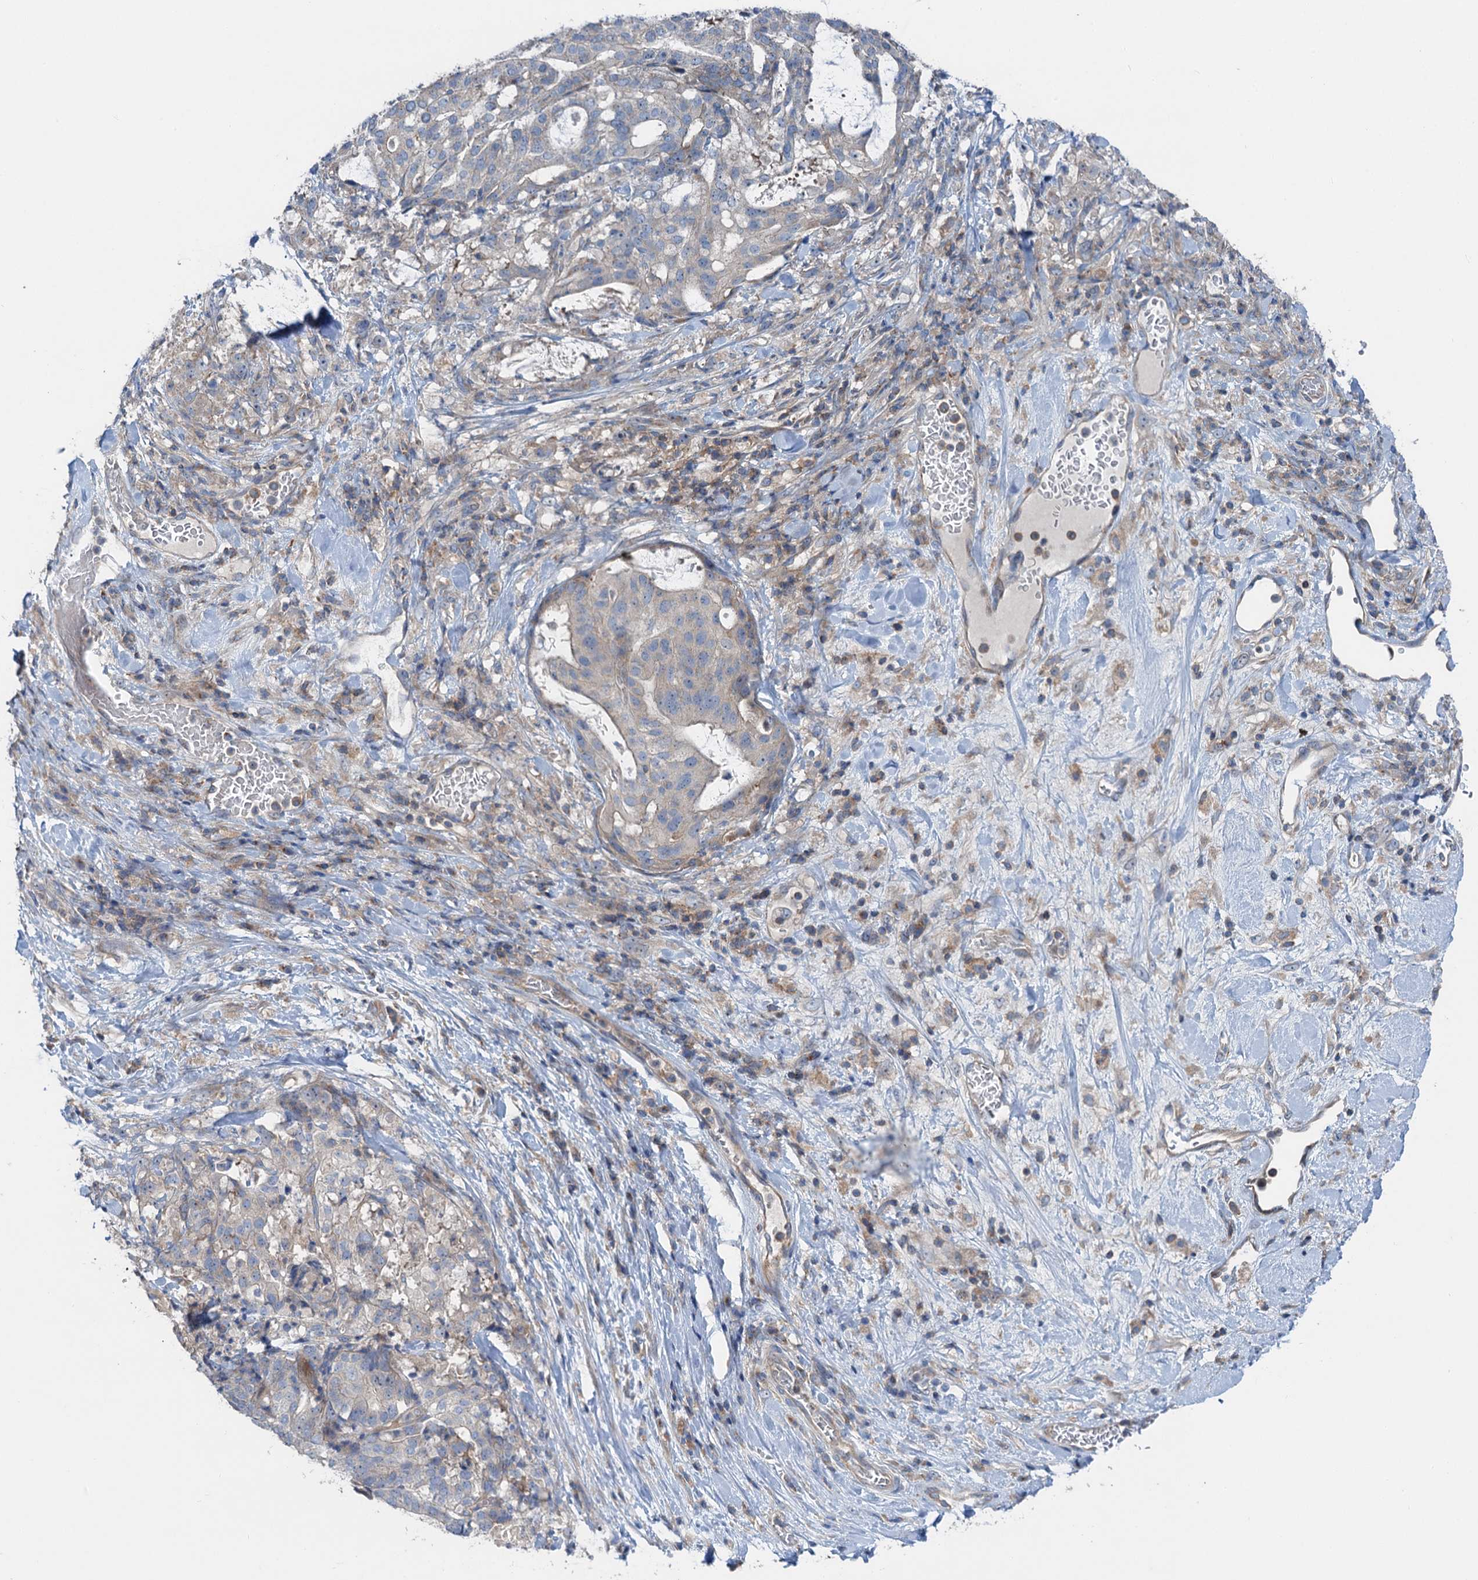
{"staining": {"intensity": "negative", "quantity": "none", "location": "none"}, "tissue": "stomach cancer", "cell_type": "Tumor cells", "image_type": "cancer", "snomed": [{"axis": "morphology", "description": "Adenocarcinoma, NOS"}, {"axis": "topography", "description": "Stomach"}], "caption": "The immunohistochemistry (IHC) histopathology image has no significant staining in tumor cells of adenocarcinoma (stomach) tissue.", "gene": "ANKRD26", "patient": {"sex": "male", "age": 48}}